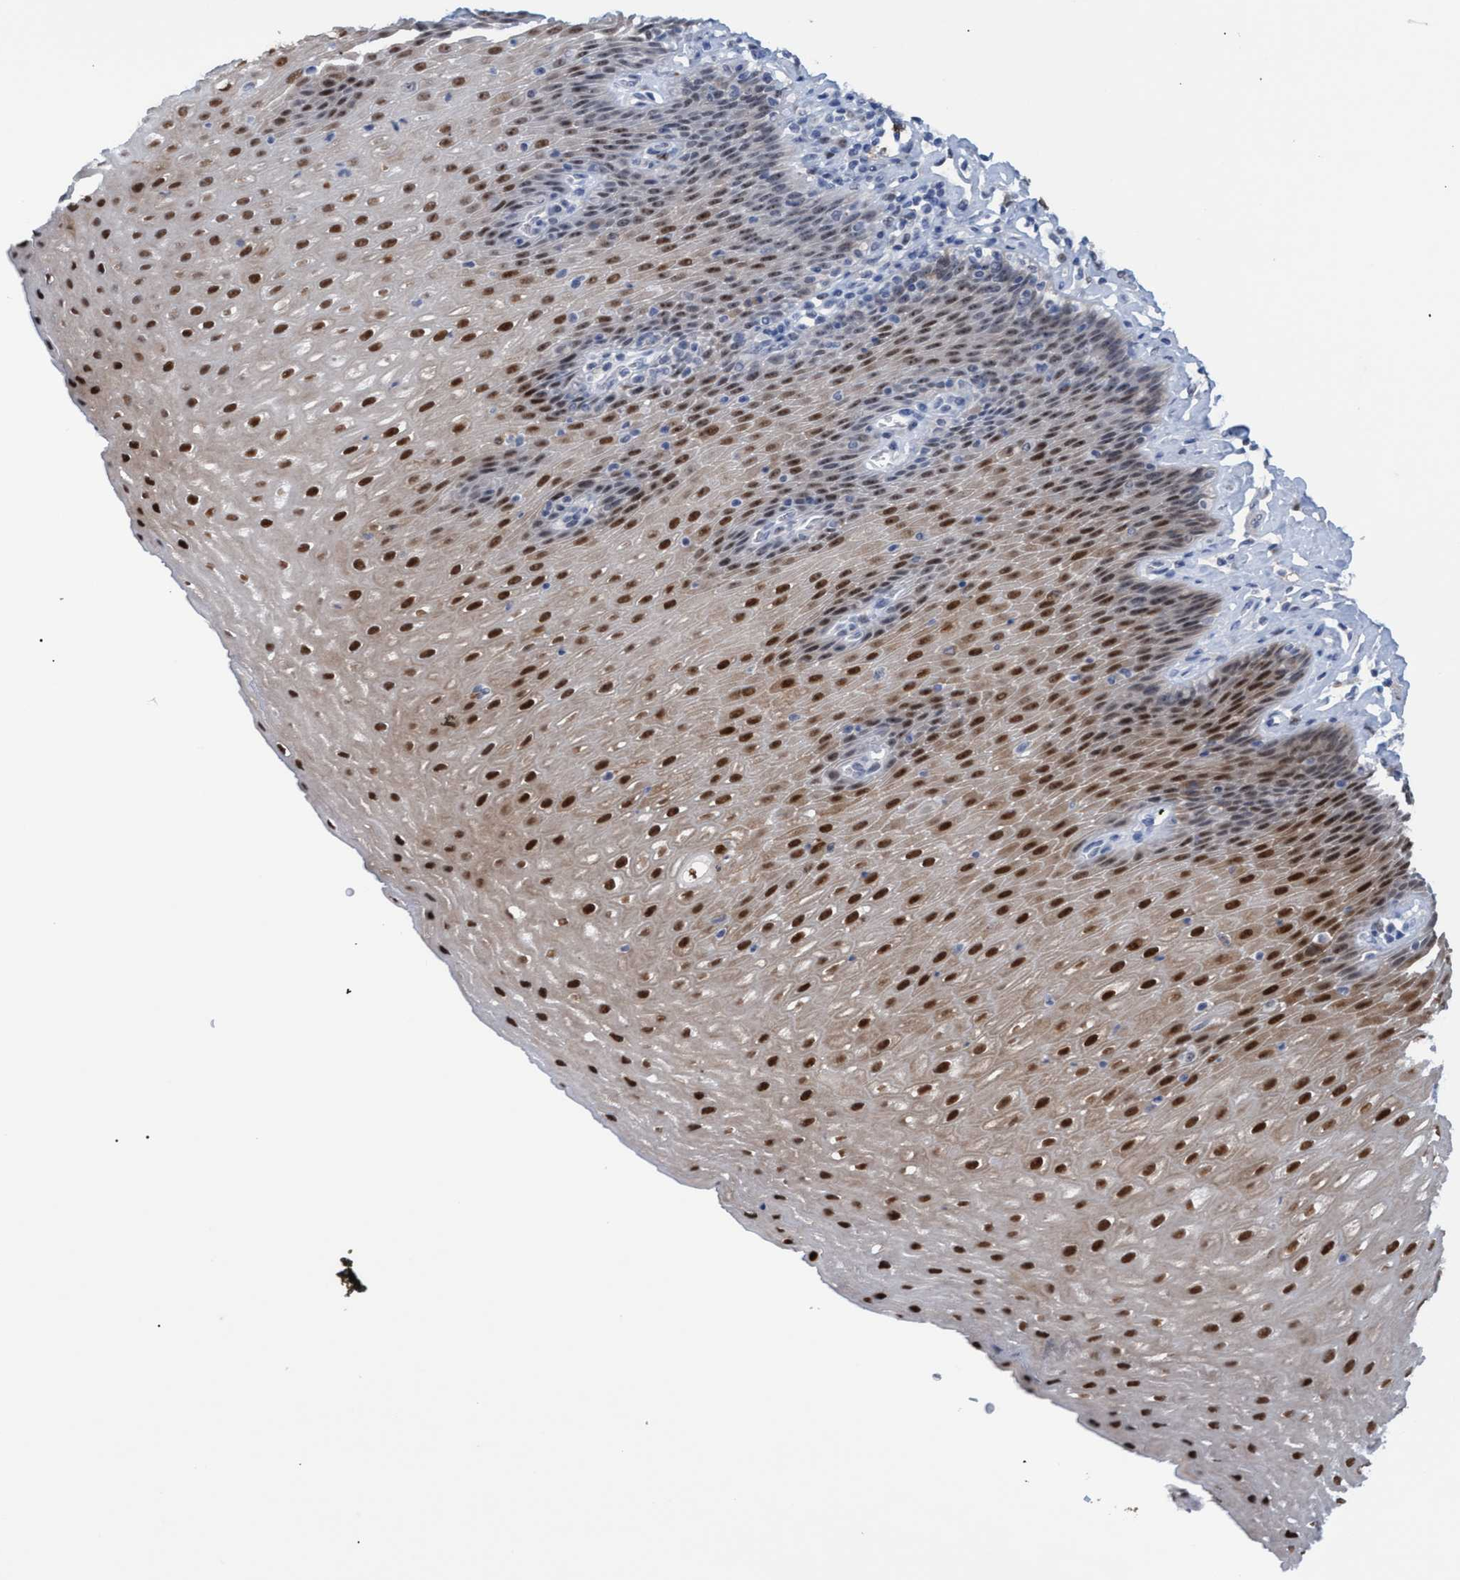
{"staining": {"intensity": "strong", "quantity": ">75%", "location": "nuclear"}, "tissue": "esophagus", "cell_type": "Squamous epithelial cells", "image_type": "normal", "snomed": [{"axis": "morphology", "description": "Normal tissue, NOS"}, {"axis": "topography", "description": "Esophagus"}], "caption": "Immunohistochemistry (IHC) staining of unremarkable esophagus, which displays high levels of strong nuclear staining in approximately >75% of squamous epithelial cells indicating strong nuclear protein expression. The staining was performed using DAB (brown) for protein detection and nuclei were counterstained in hematoxylin (blue).", "gene": "PINX1", "patient": {"sex": "female", "age": 61}}